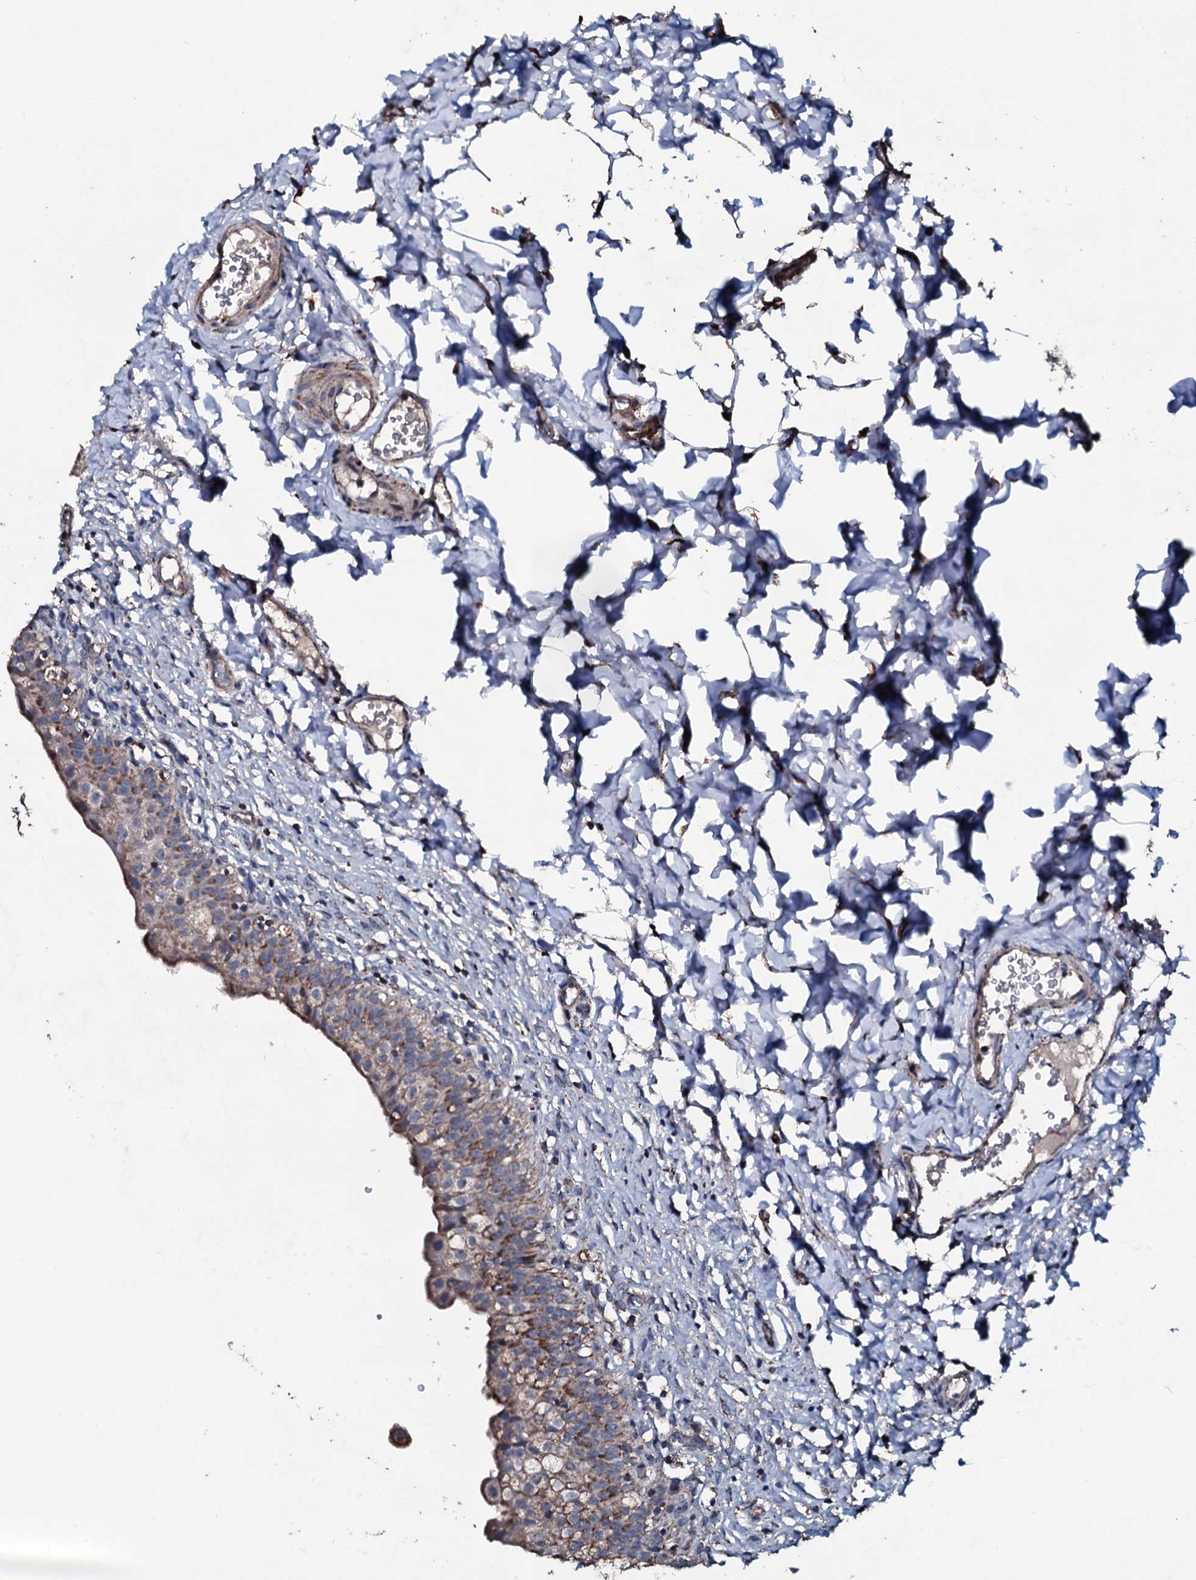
{"staining": {"intensity": "moderate", "quantity": "<25%", "location": "cytoplasmic/membranous"}, "tissue": "urinary bladder", "cell_type": "Urothelial cells", "image_type": "normal", "snomed": [{"axis": "morphology", "description": "Normal tissue, NOS"}, {"axis": "topography", "description": "Urinary bladder"}], "caption": "Moderate cytoplasmic/membranous staining for a protein is present in approximately <25% of urothelial cells of benign urinary bladder using immunohistochemistry (IHC).", "gene": "DYNC2I2", "patient": {"sex": "male", "age": 55}}